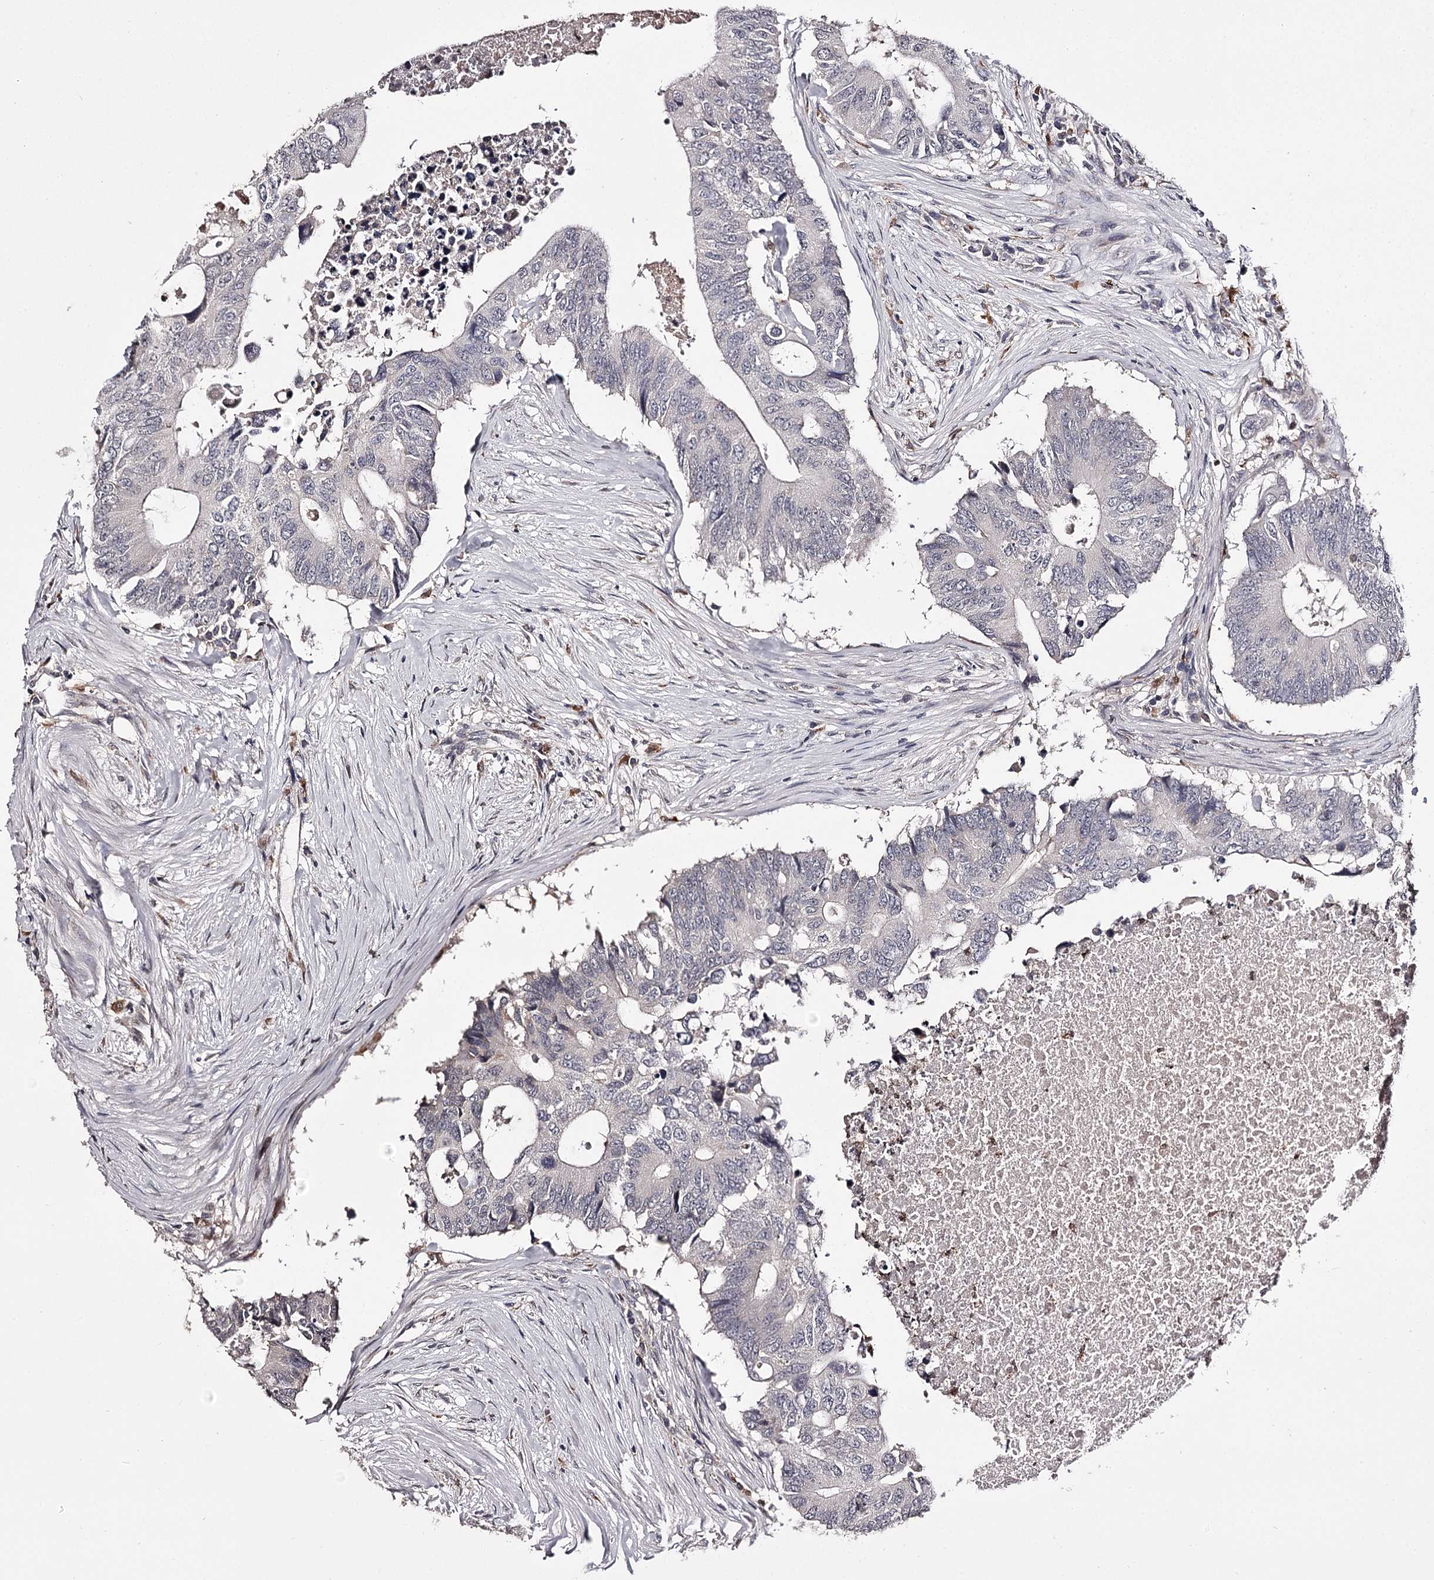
{"staining": {"intensity": "negative", "quantity": "none", "location": "none"}, "tissue": "colorectal cancer", "cell_type": "Tumor cells", "image_type": "cancer", "snomed": [{"axis": "morphology", "description": "Adenocarcinoma, NOS"}, {"axis": "topography", "description": "Colon"}], "caption": "Photomicrograph shows no significant protein staining in tumor cells of colorectal adenocarcinoma. Brightfield microscopy of immunohistochemistry (IHC) stained with DAB (3,3'-diaminobenzidine) (brown) and hematoxylin (blue), captured at high magnification.", "gene": "SLC32A1", "patient": {"sex": "male", "age": 71}}